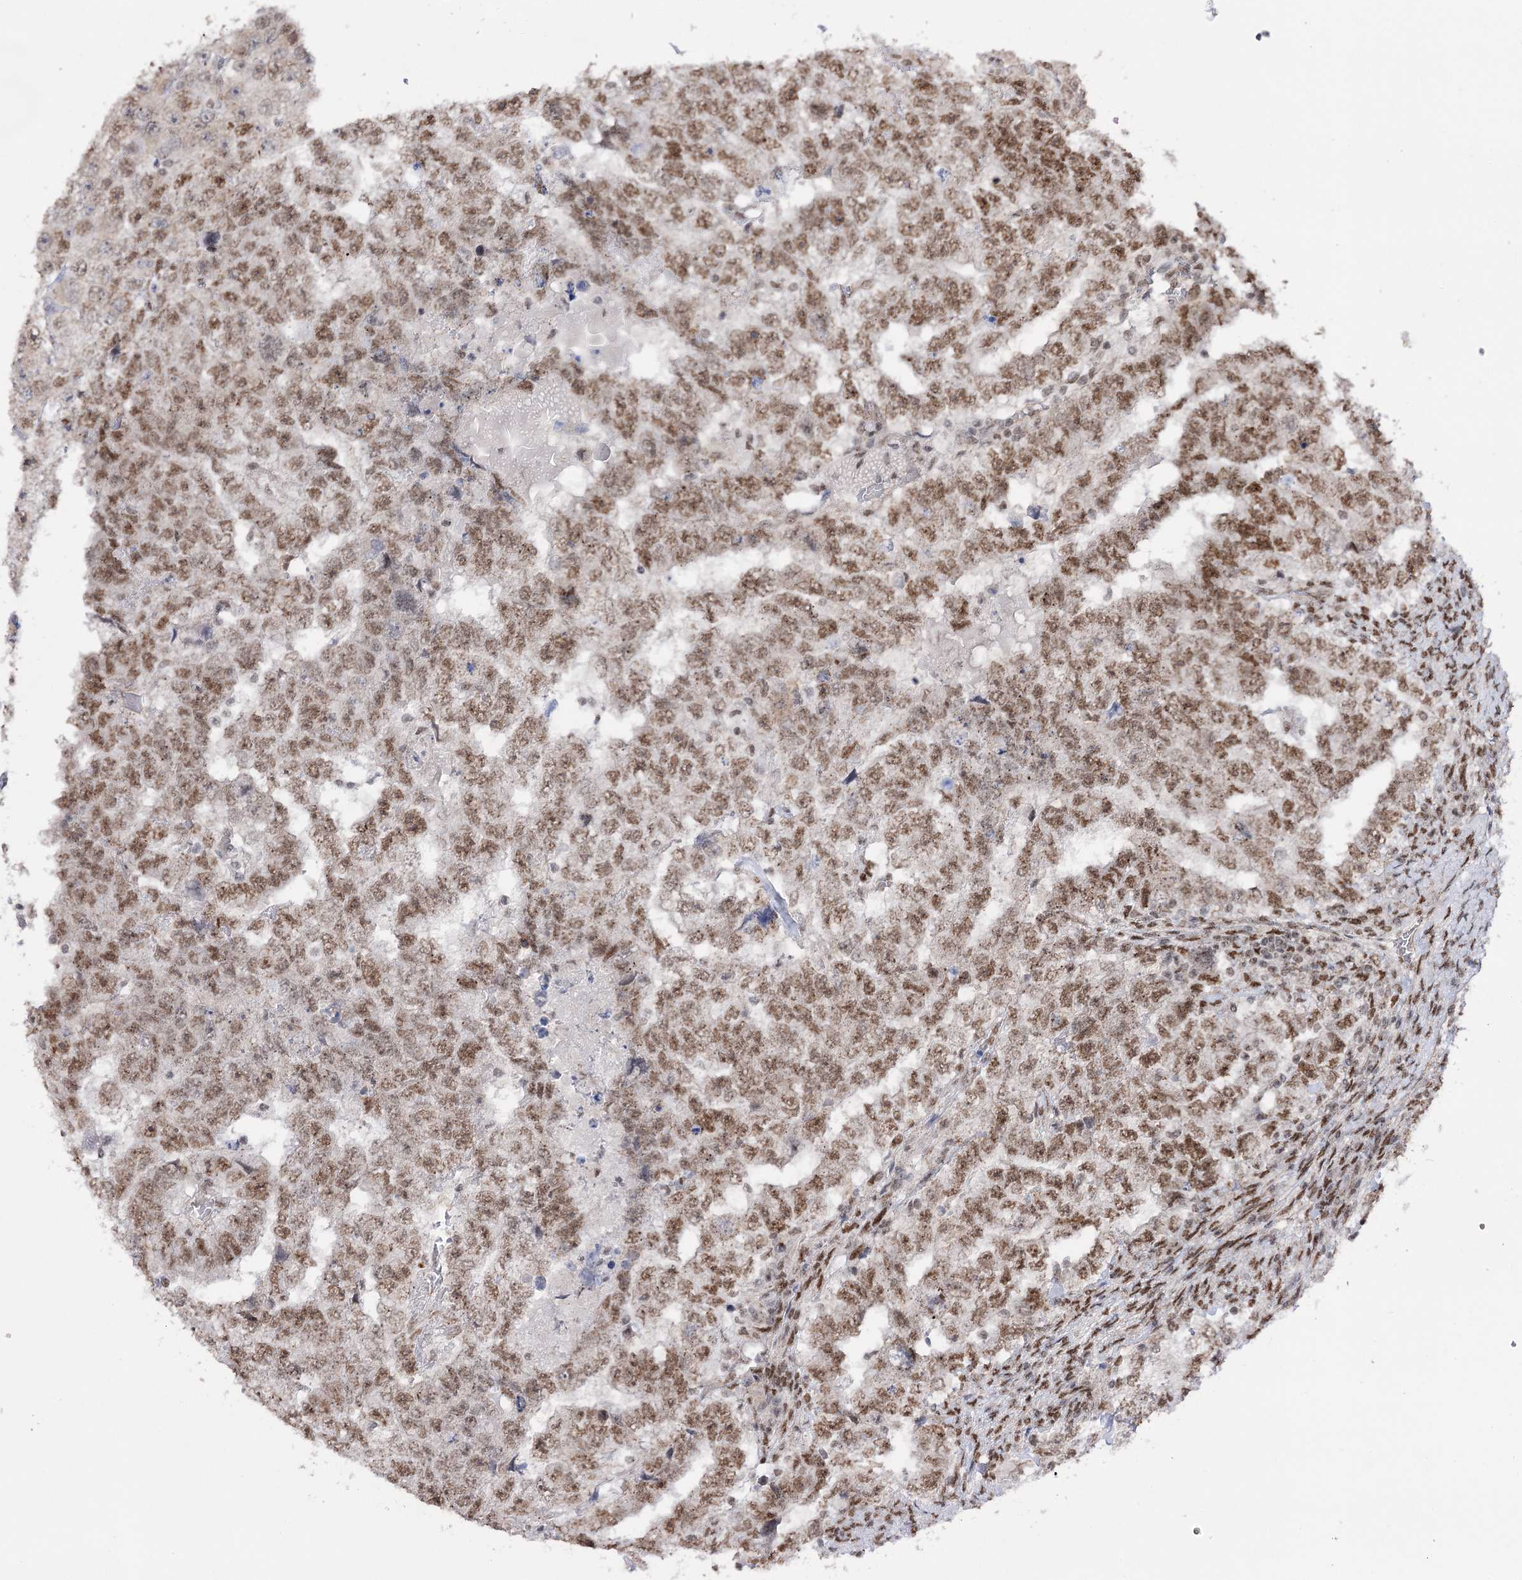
{"staining": {"intensity": "moderate", "quantity": ">75%", "location": "nuclear"}, "tissue": "testis cancer", "cell_type": "Tumor cells", "image_type": "cancer", "snomed": [{"axis": "morphology", "description": "Carcinoma, Embryonal, NOS"}, {"axis": "topography", "description": "Testis"}], "caption": "The immunohistochemical stain shows moderate nuclear staining in tumor cells of testis embryonal carcinoma tissue. Ihc stains the protein in brown and the nuclei are stained blue.", "gene": "VGLL4", "patient": {"sex": "male", "age": 36}}